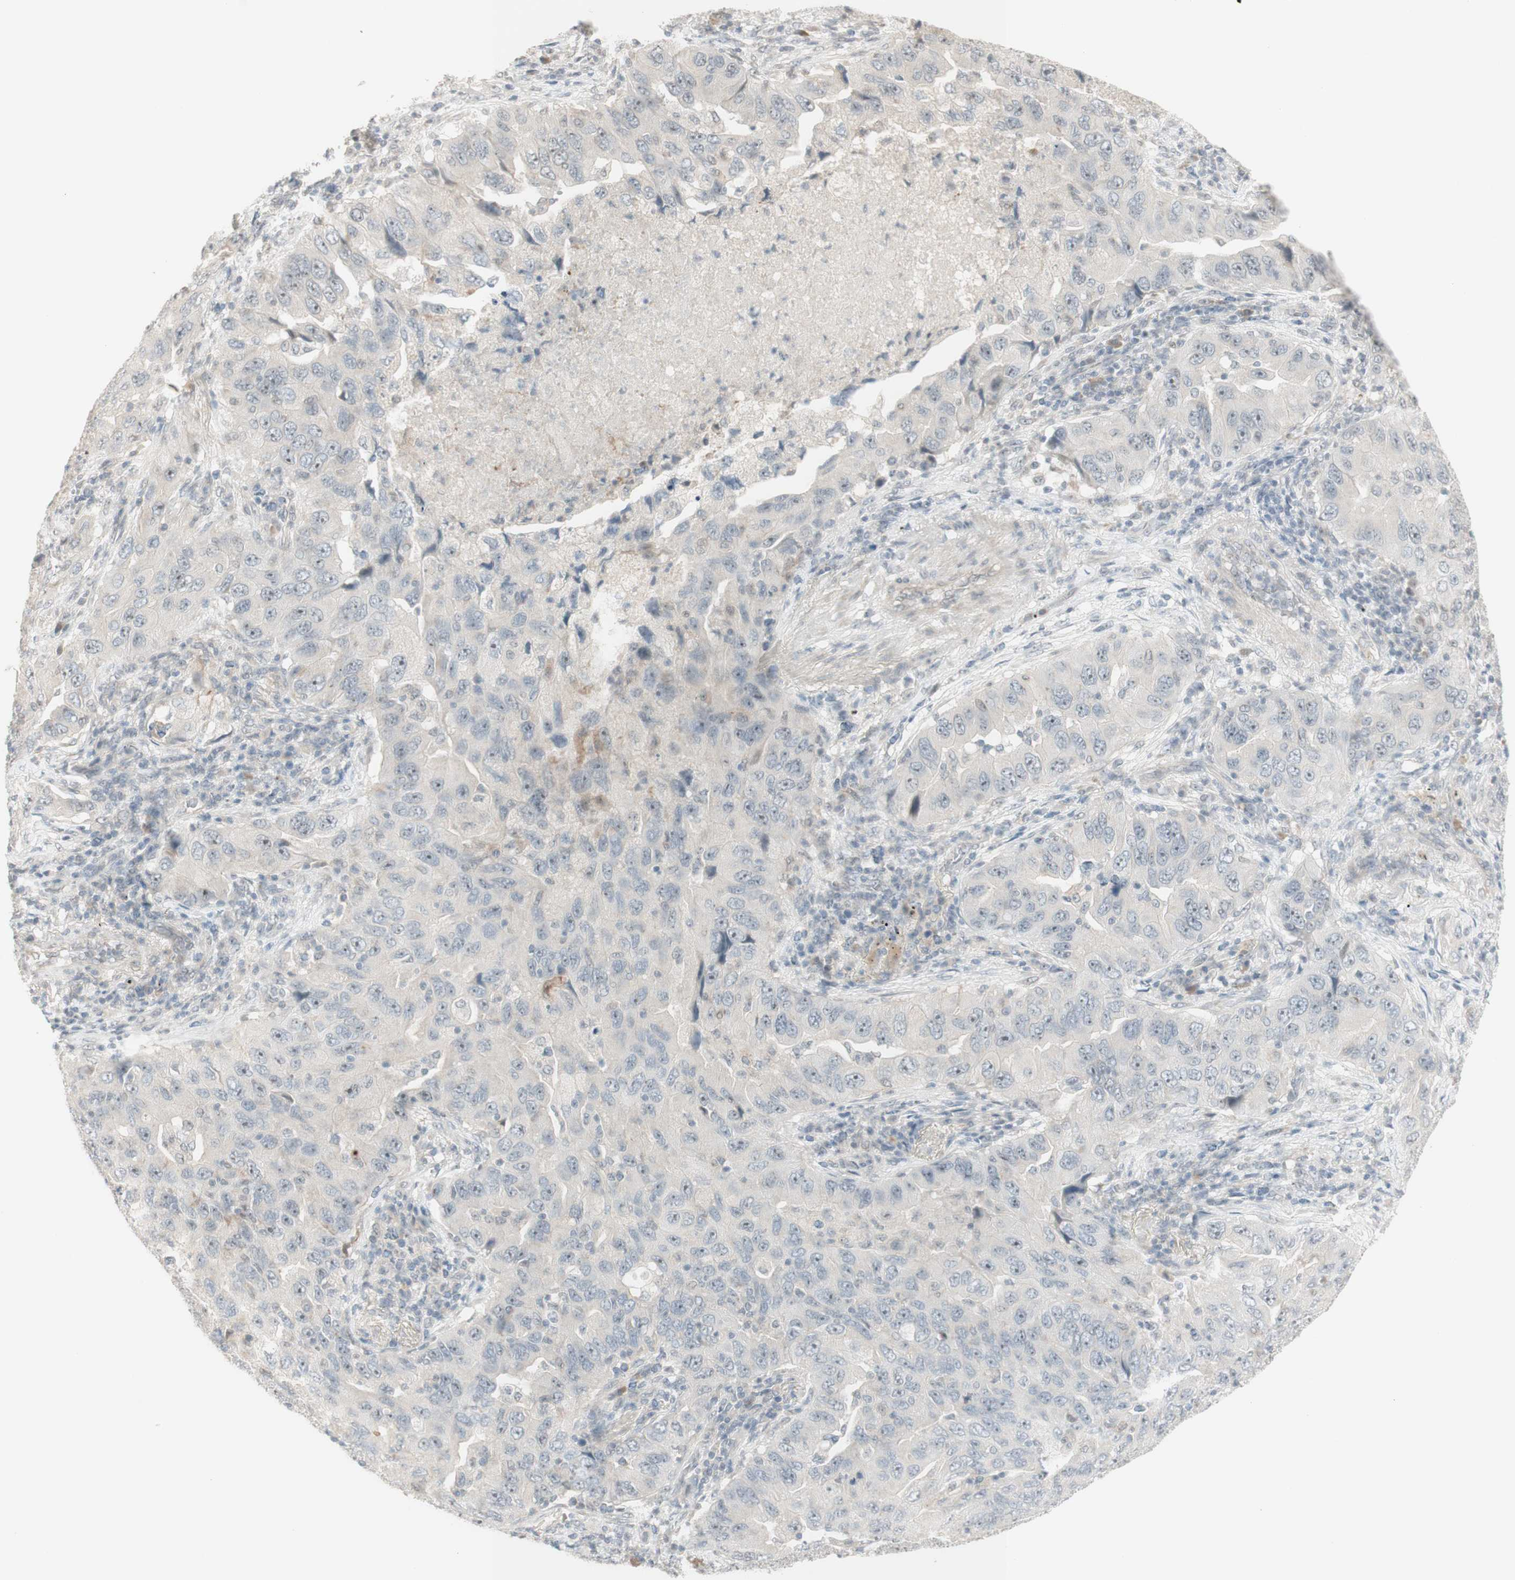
{"staining": {"intensity": "negative", "quantity": "none", "location": "none"}, "tissue": "lung cancer", "cell_type": "Tumor cells", "image_type": "cancer", "snomed": [{"axis": "morphology", "description": "Adenocarcinoma, NOS"}, {"axis": "topography", "description": "Lung"}], "caption": "IHC of human lung cancer (adenocarcinoma) displays no staining in tumor cells.", "gene": "PLCD4", "patient": {"sex": "female", "age": 65}}